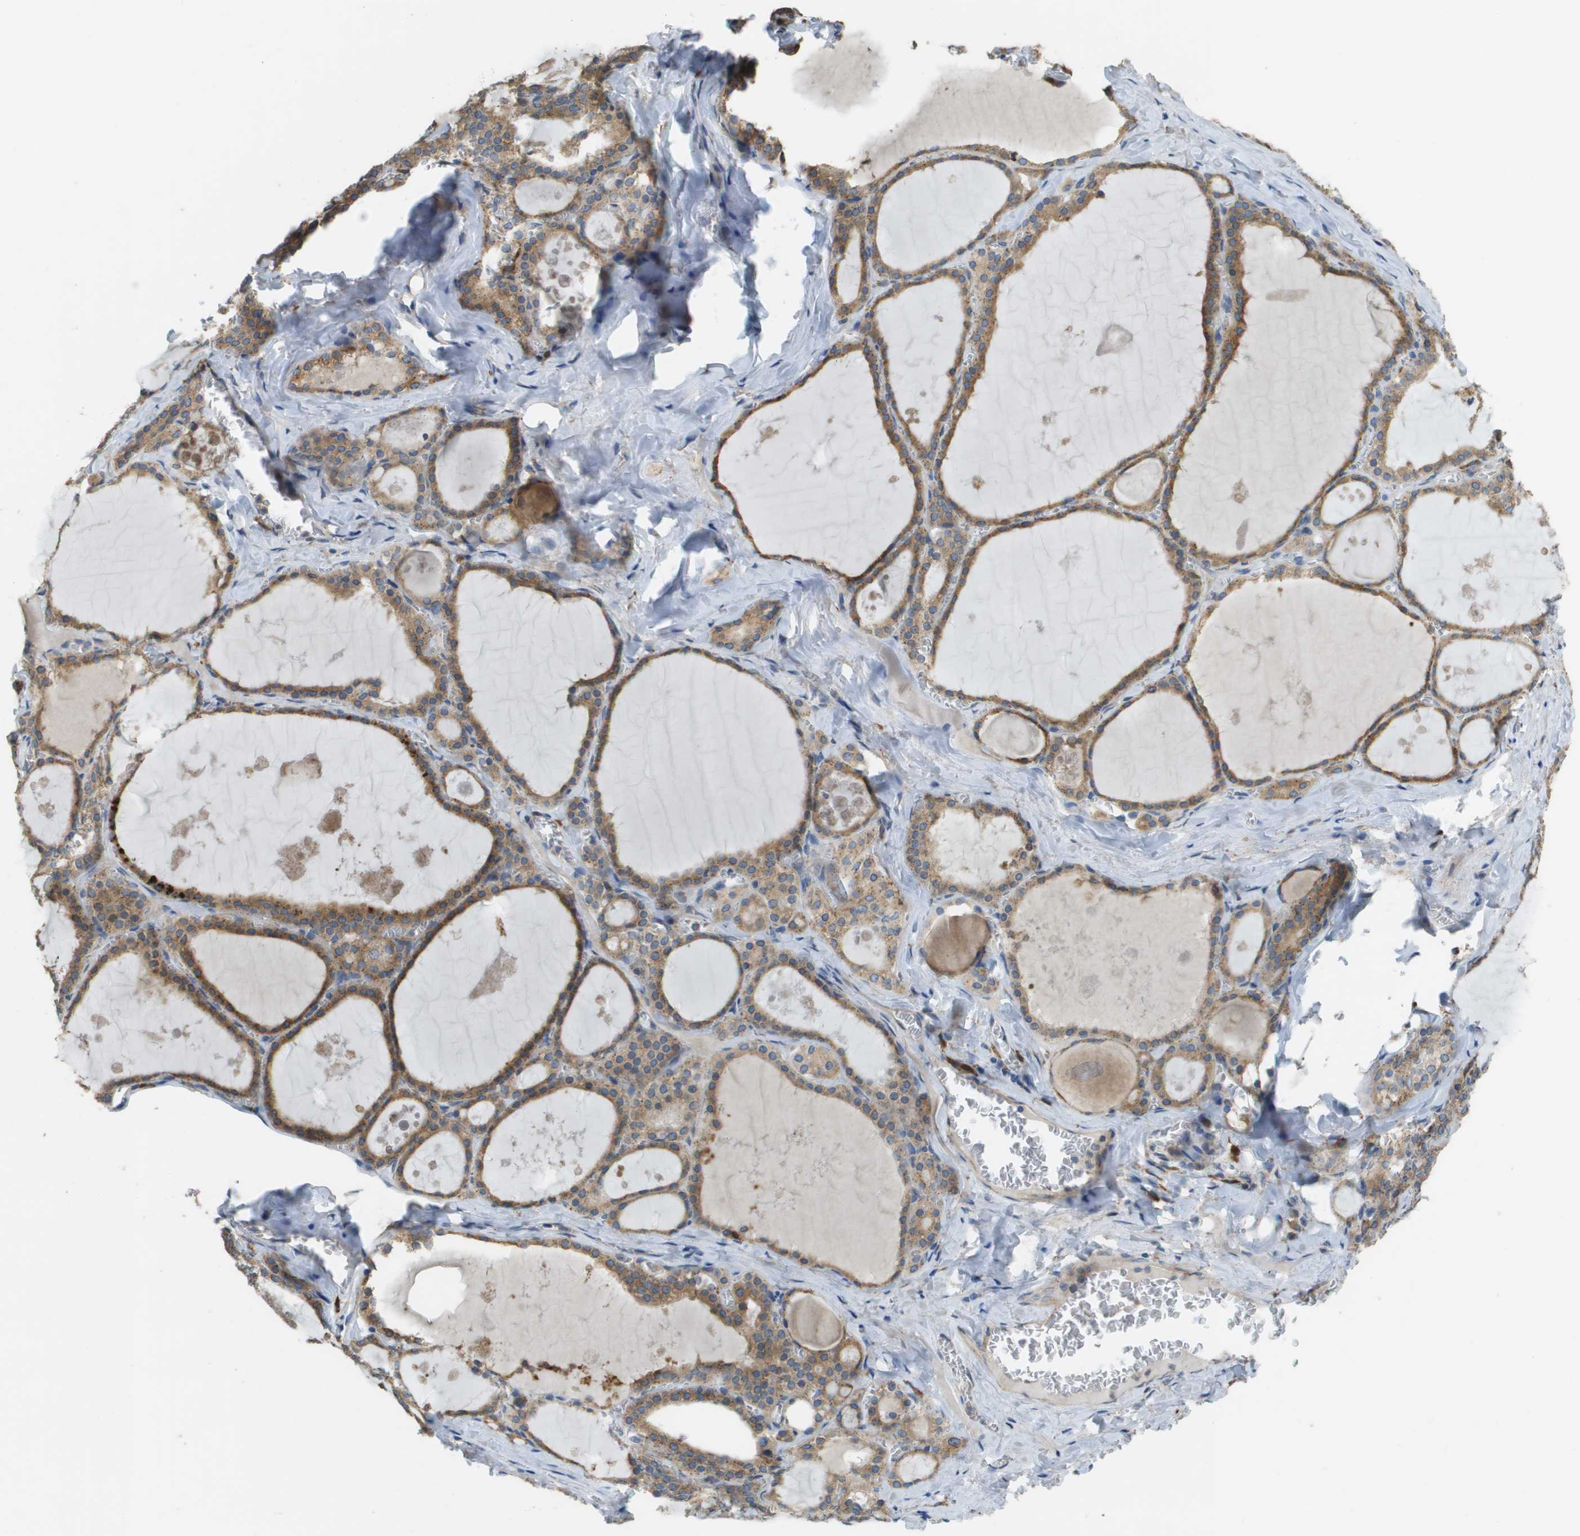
{"staining": {"intensity": "strong", "quantity": ">75%", "location": "cytoplasmic/membranous"}, "tissue": "thyroid gland", "cell_type": "Glandular cells", "image_type": "normal", "snomed": [{"axis": "morphology", "description": "Normal tissue, NOS"}, {"axis": "topography", "description": "Thyroid gland"}], "caption": "A brown stain shows strong cytoplasmic/membranous positivity of a protein in glandular cells of normal thyroid gland. The staining is performed using DAB (3,3'-diaminobenzidine) brown chromogen to label protein expression. The nuclei are counter-stained blue using hematoxylin.", "gene": "CASP10", "patient": {"sex": "male", "age": 56}}